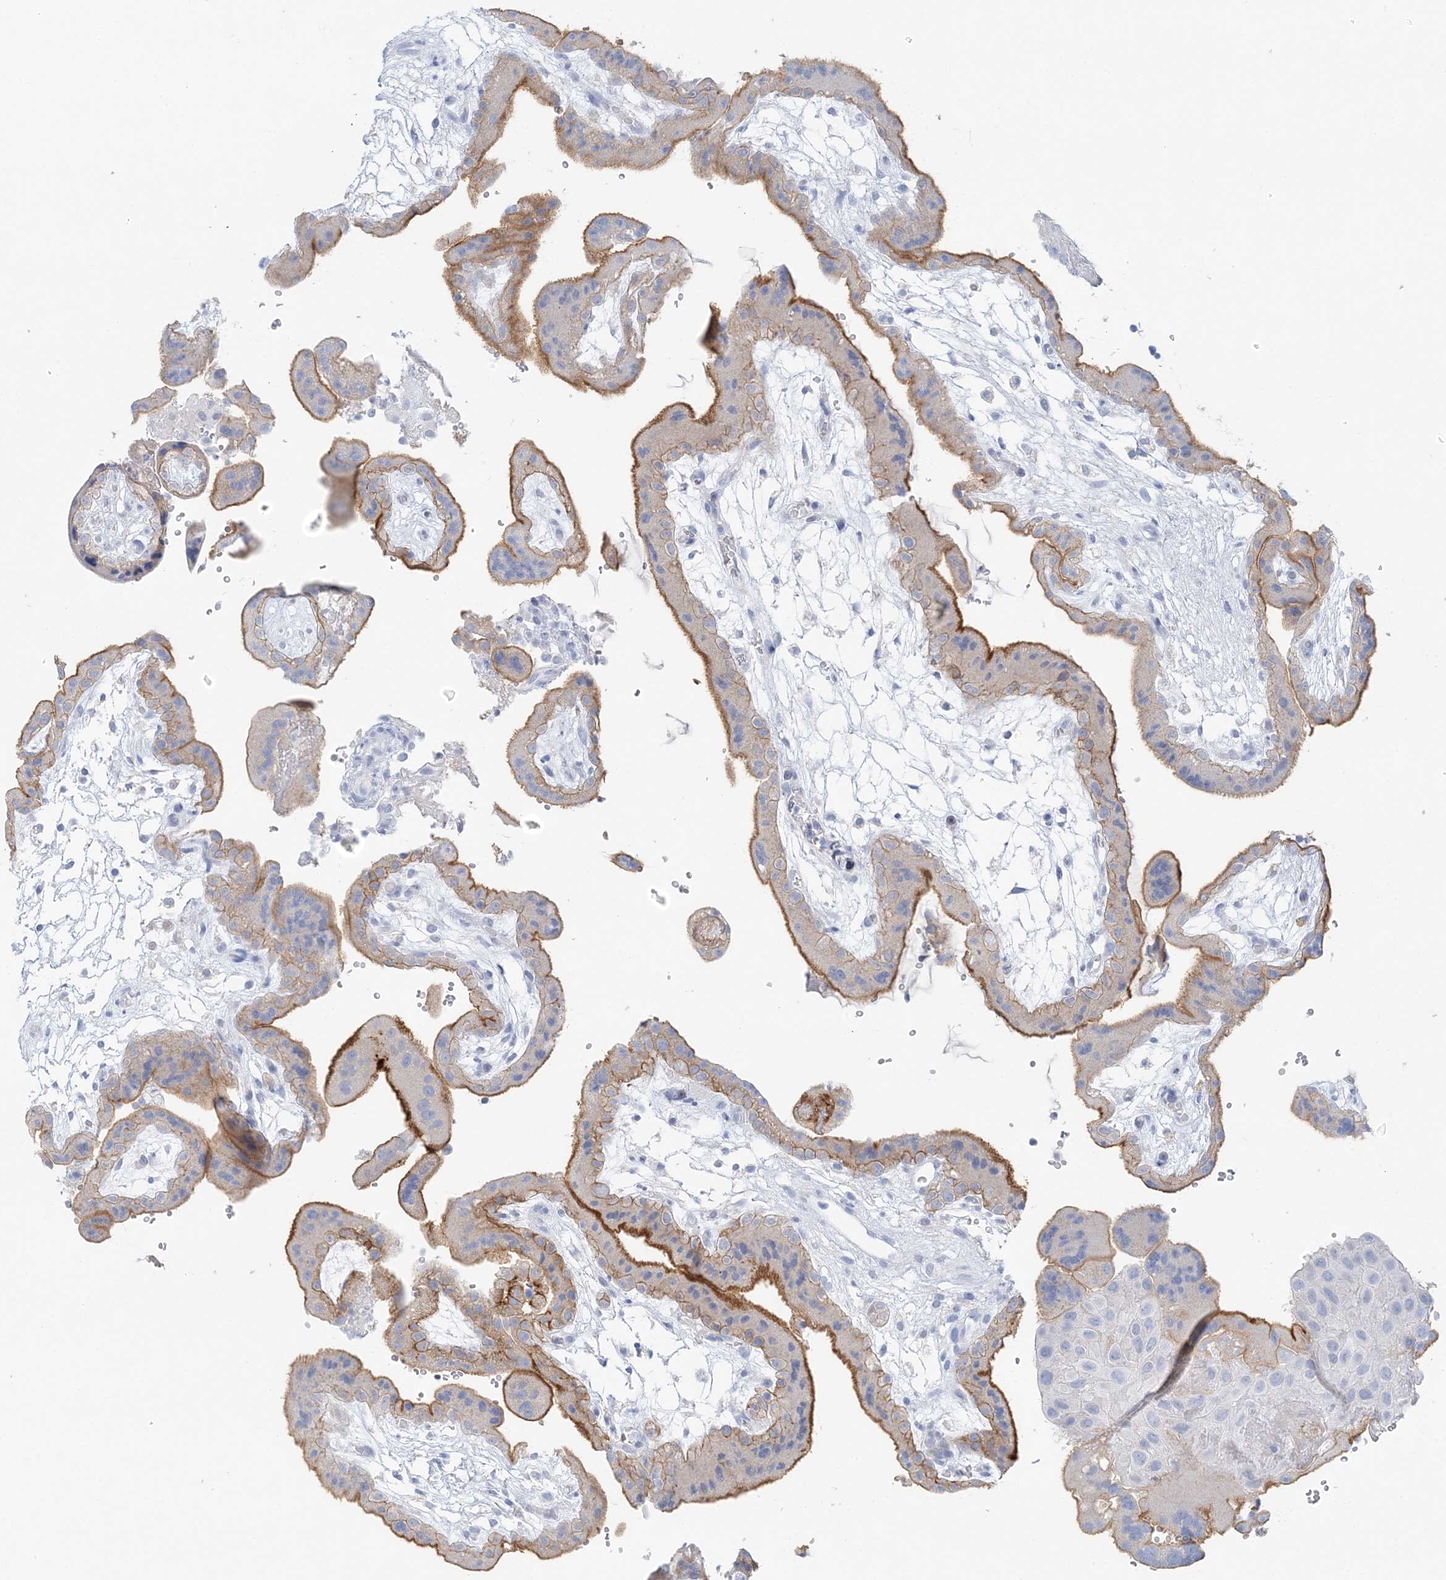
{"staining": {"intensity": "negative", "quantity": "none", "location": "none"}, "tissue": "placenta", "cell_type": "Decidual cells", "image_type": "normal", "snomed": [{"axis": "morphology", "description": "Normal tissue, NOS"}, {"axis": "topography", "description": "Placenta"}], "caption": "A high-resolution image shows immunohistochemistry staining of unremarkable placenta, which shows no significant positivity in decidual cells.", "gene": "SLC5A6", "patient": {"sex": "female", "age": 18}}